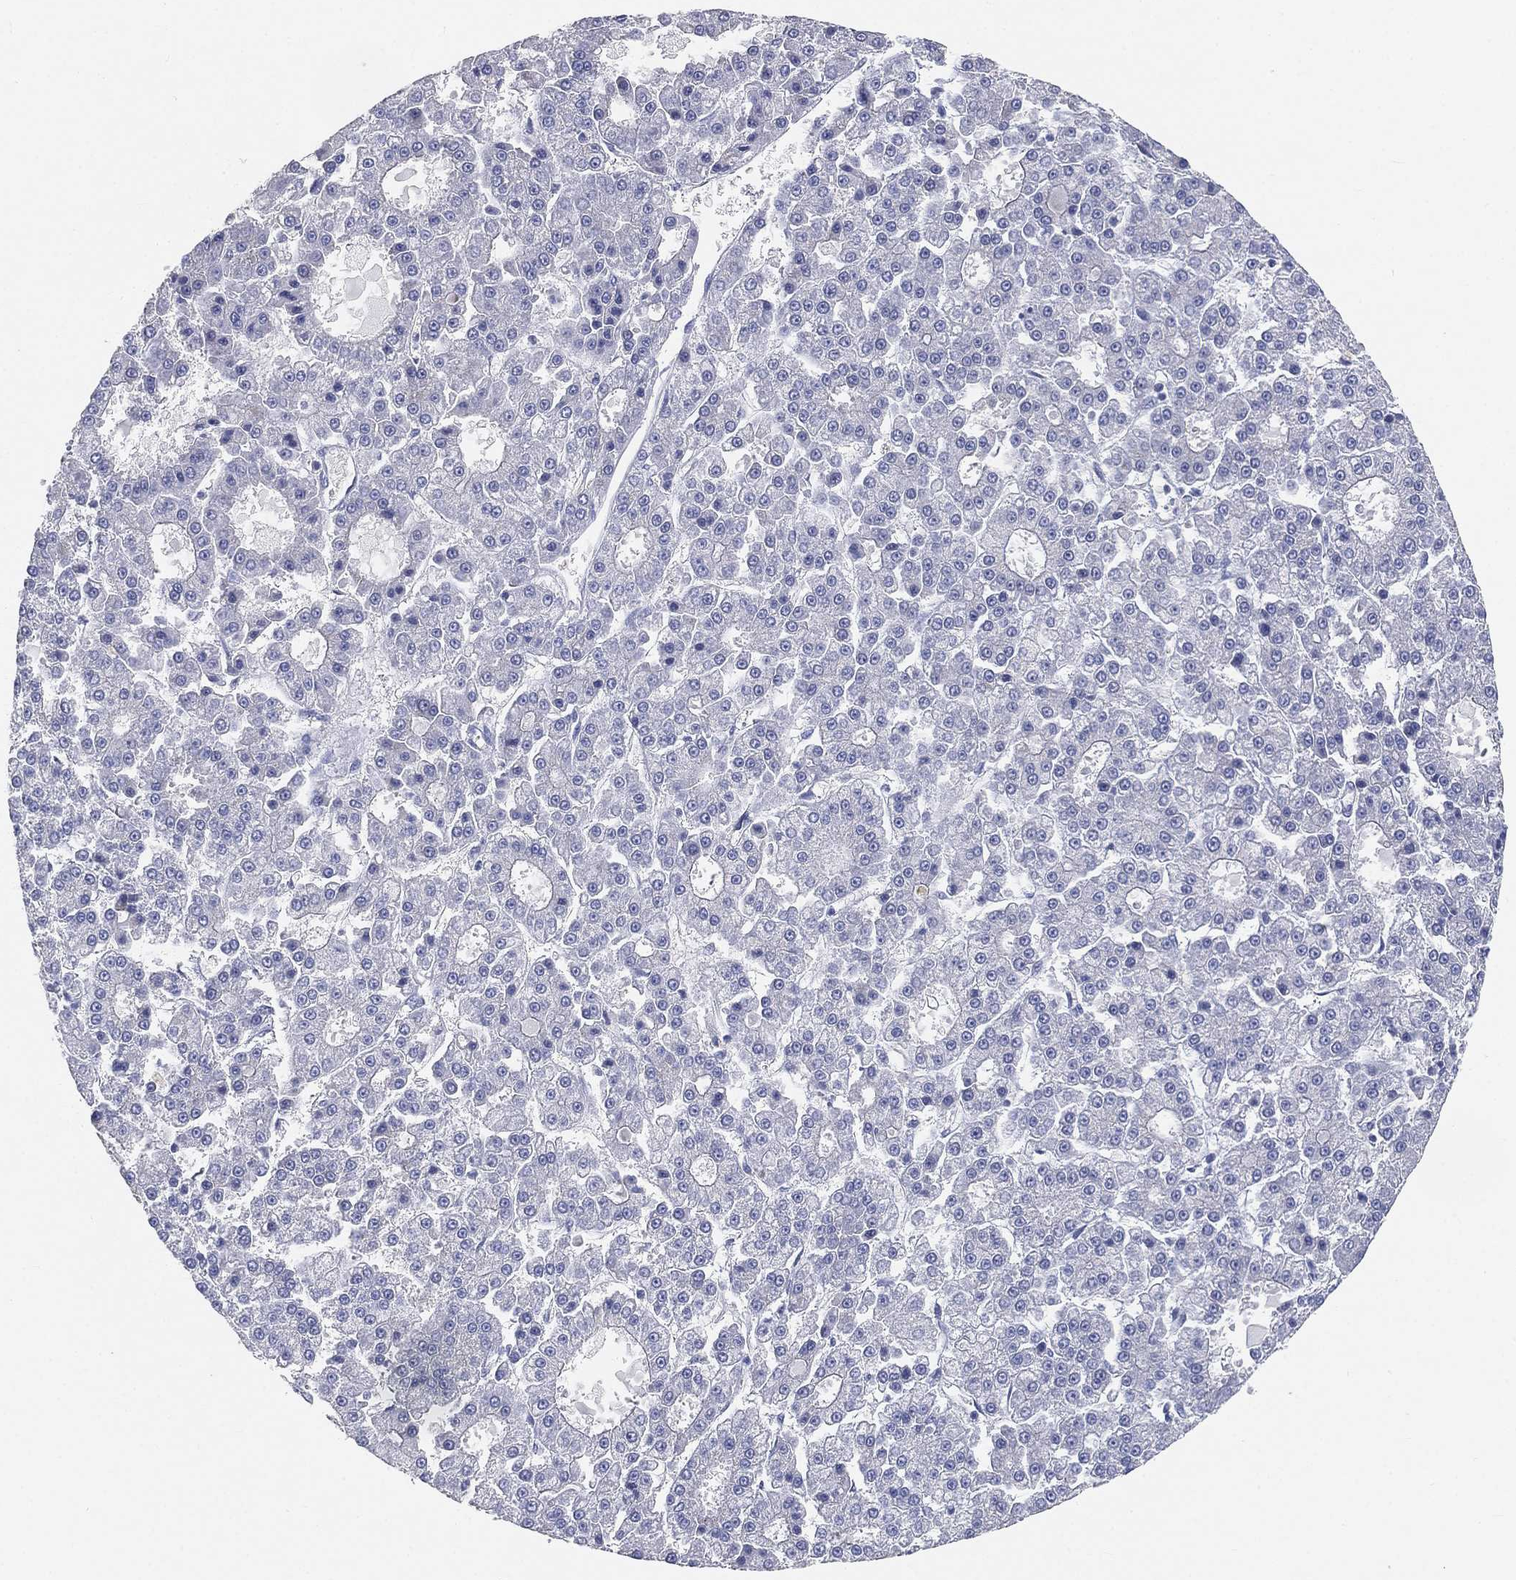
{"staining": {"intensity": "negative", "quantity": "none", "location": "none"}, "tissue": "liver cancer", "cell_type": "Tumor cells", "image_type": "cancer", "snomed": [{"axis": "morphology", "description": "Carcinoma, Hepatocellular, NOS"}, {"axis": "topography", "description": "Liver"}], "caption": "Immunohistochemical staining of human liver hepatocellular carcinoma shows no significant expression in tumor cells.", "gene": "TMEM25", "patient": {"sex": "male", "age": 70}}